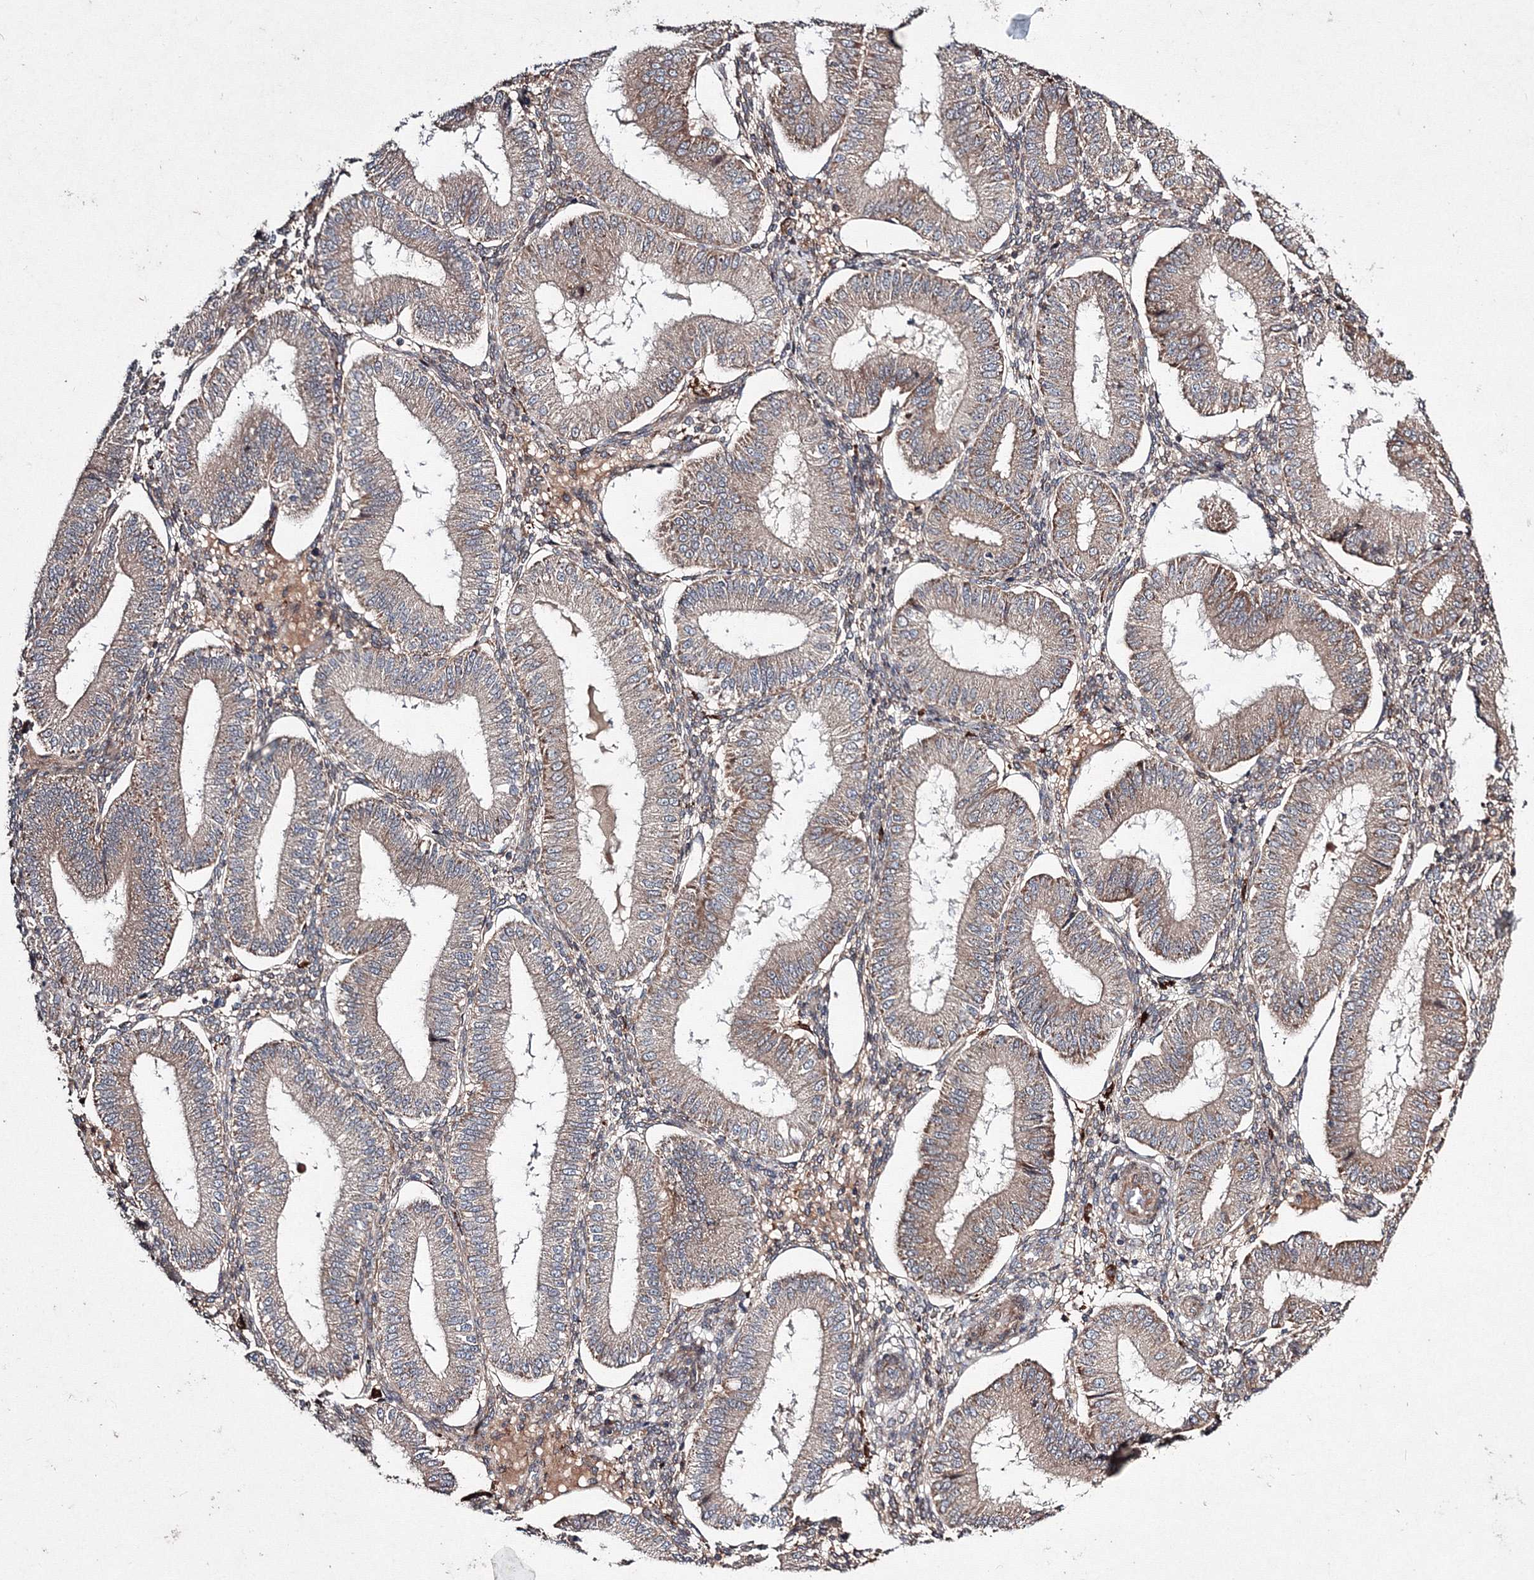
{"staining": {"intensity": "weak", "quantity": "<25%", "location": "cytoplasmic/membranous"}, "tissue": "endometrium", "cell_type": "Cells in endometrial stroma", "image_type": "normal", "snomed": [{"axis": "morphology", "description": "Normal tissue, NOS"}, {"axis": "topography", "description": "Endometrium"}], "caption": "The histopathology image reveals no staining of cells in endometrial stroma in normal endometrium.", "gene": "RANBP3L", "patient": {"sex": "female", "age": 39}}